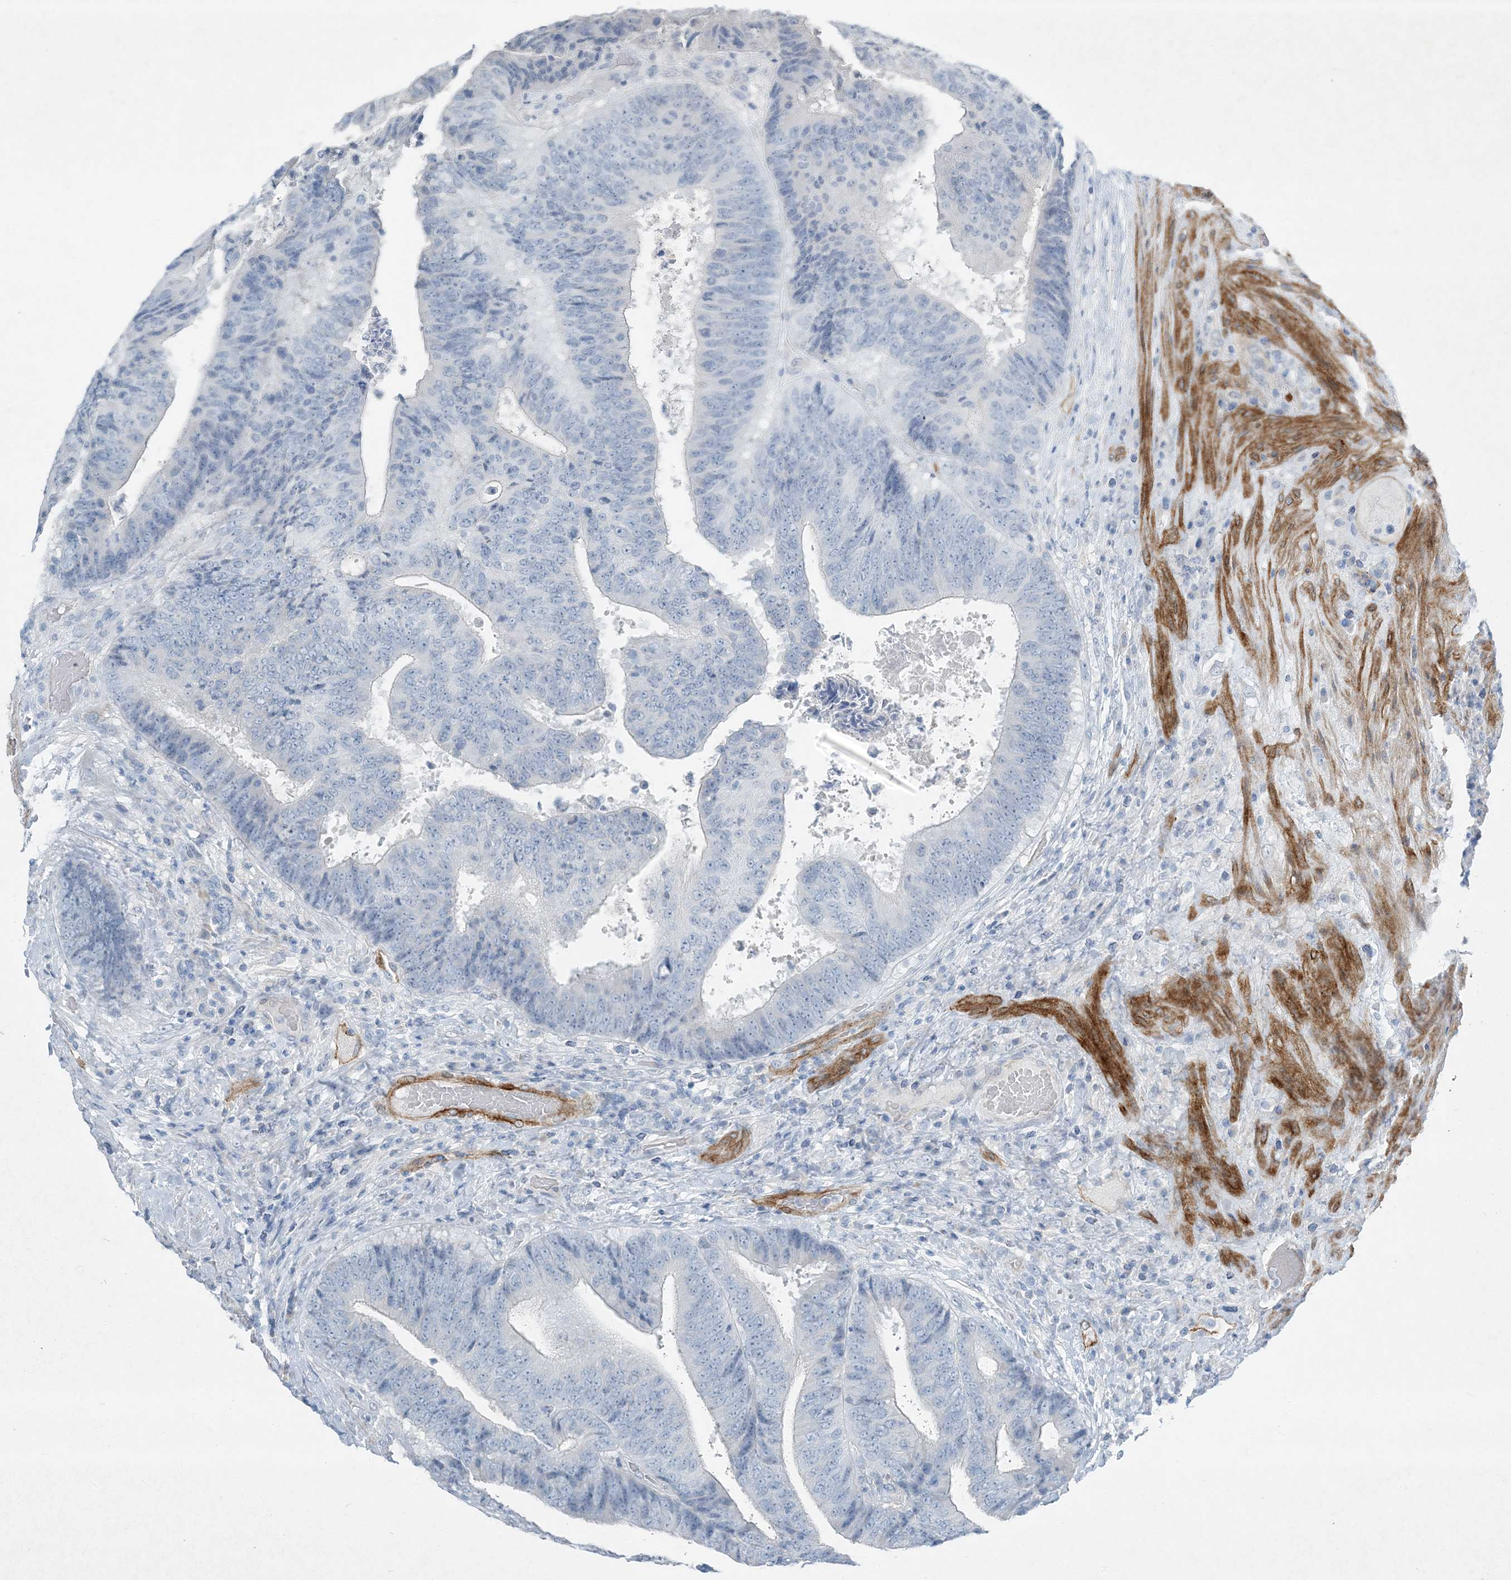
{"staining": {"intensity": "negative", "quantity": "none", "location": "none"}, "tissue": "colorectal cancer", "cell_type": "Tumor cells", "image_type": "cancer", "snomed": [{"axis": "morphology", "description": "Adenocarcinoma, NOS"}, {"axis": "topography", "description": "Rectum"}], "caption": "IHC micrograph of human colorectal adenocarcinoma stained for a protein (brown), which reveals no staining in tumor cells.", "gene": "PGM5", "patient": {"sex": "male", "age": 72}}